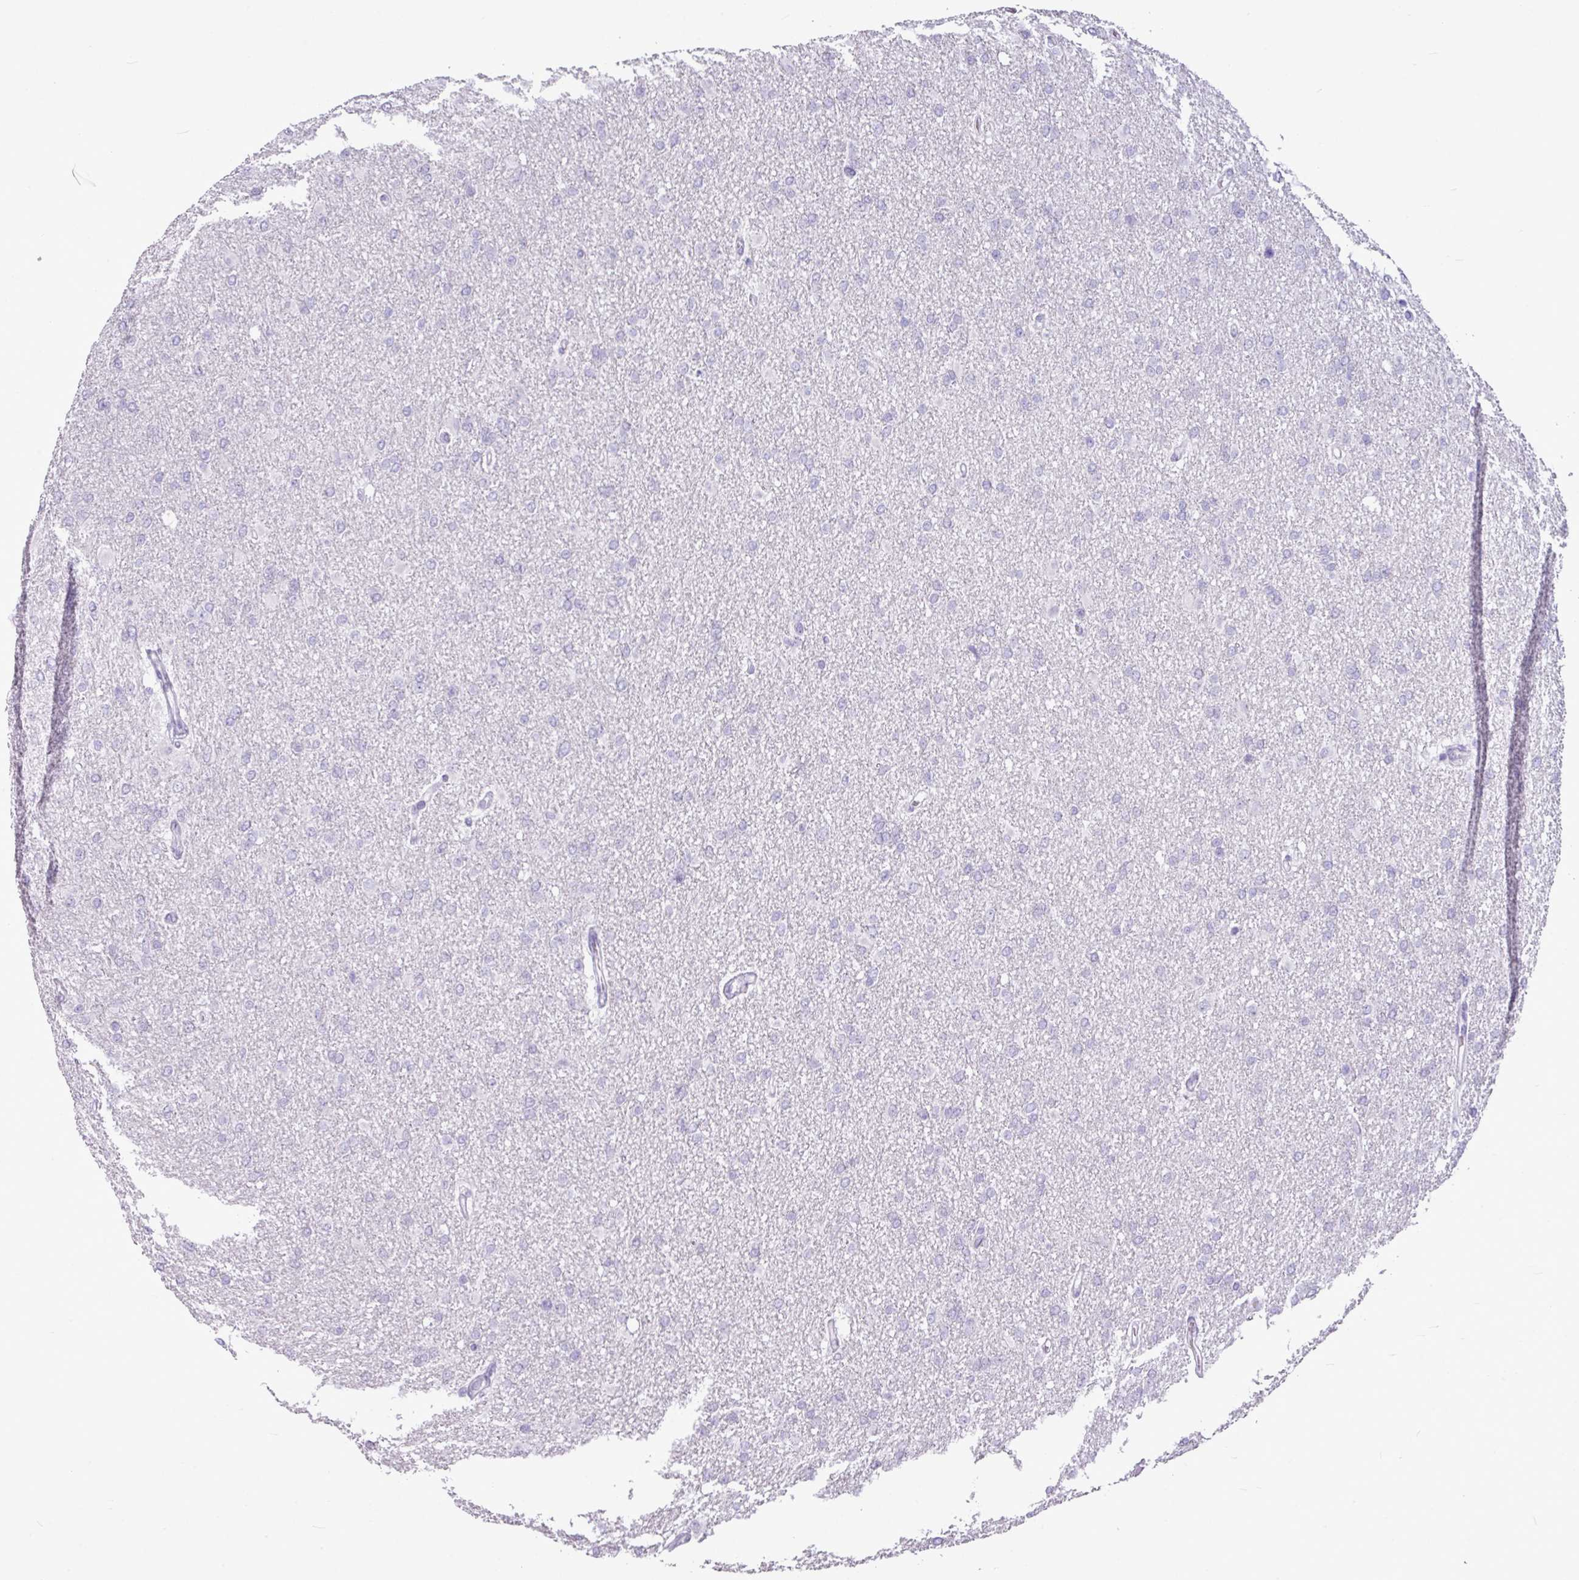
{"staining": {"intensity": "negative", "quantity": "none", "location": "none"}, "tissue": "glioma", "cell_type": "Tumor cells", "image_type": "cancer", "snomed": [{"axis": "morphology", "description": "Glioma, malignant, High grade"}, {"axis": "topography", "description": "Cerebral cortex"}], "caption": "Glioma was stained to show a protein in brown. There is no significant expression in tumor cells.", "gene": "AMY2A", "patient": {"sex": "female", "age": 36}}